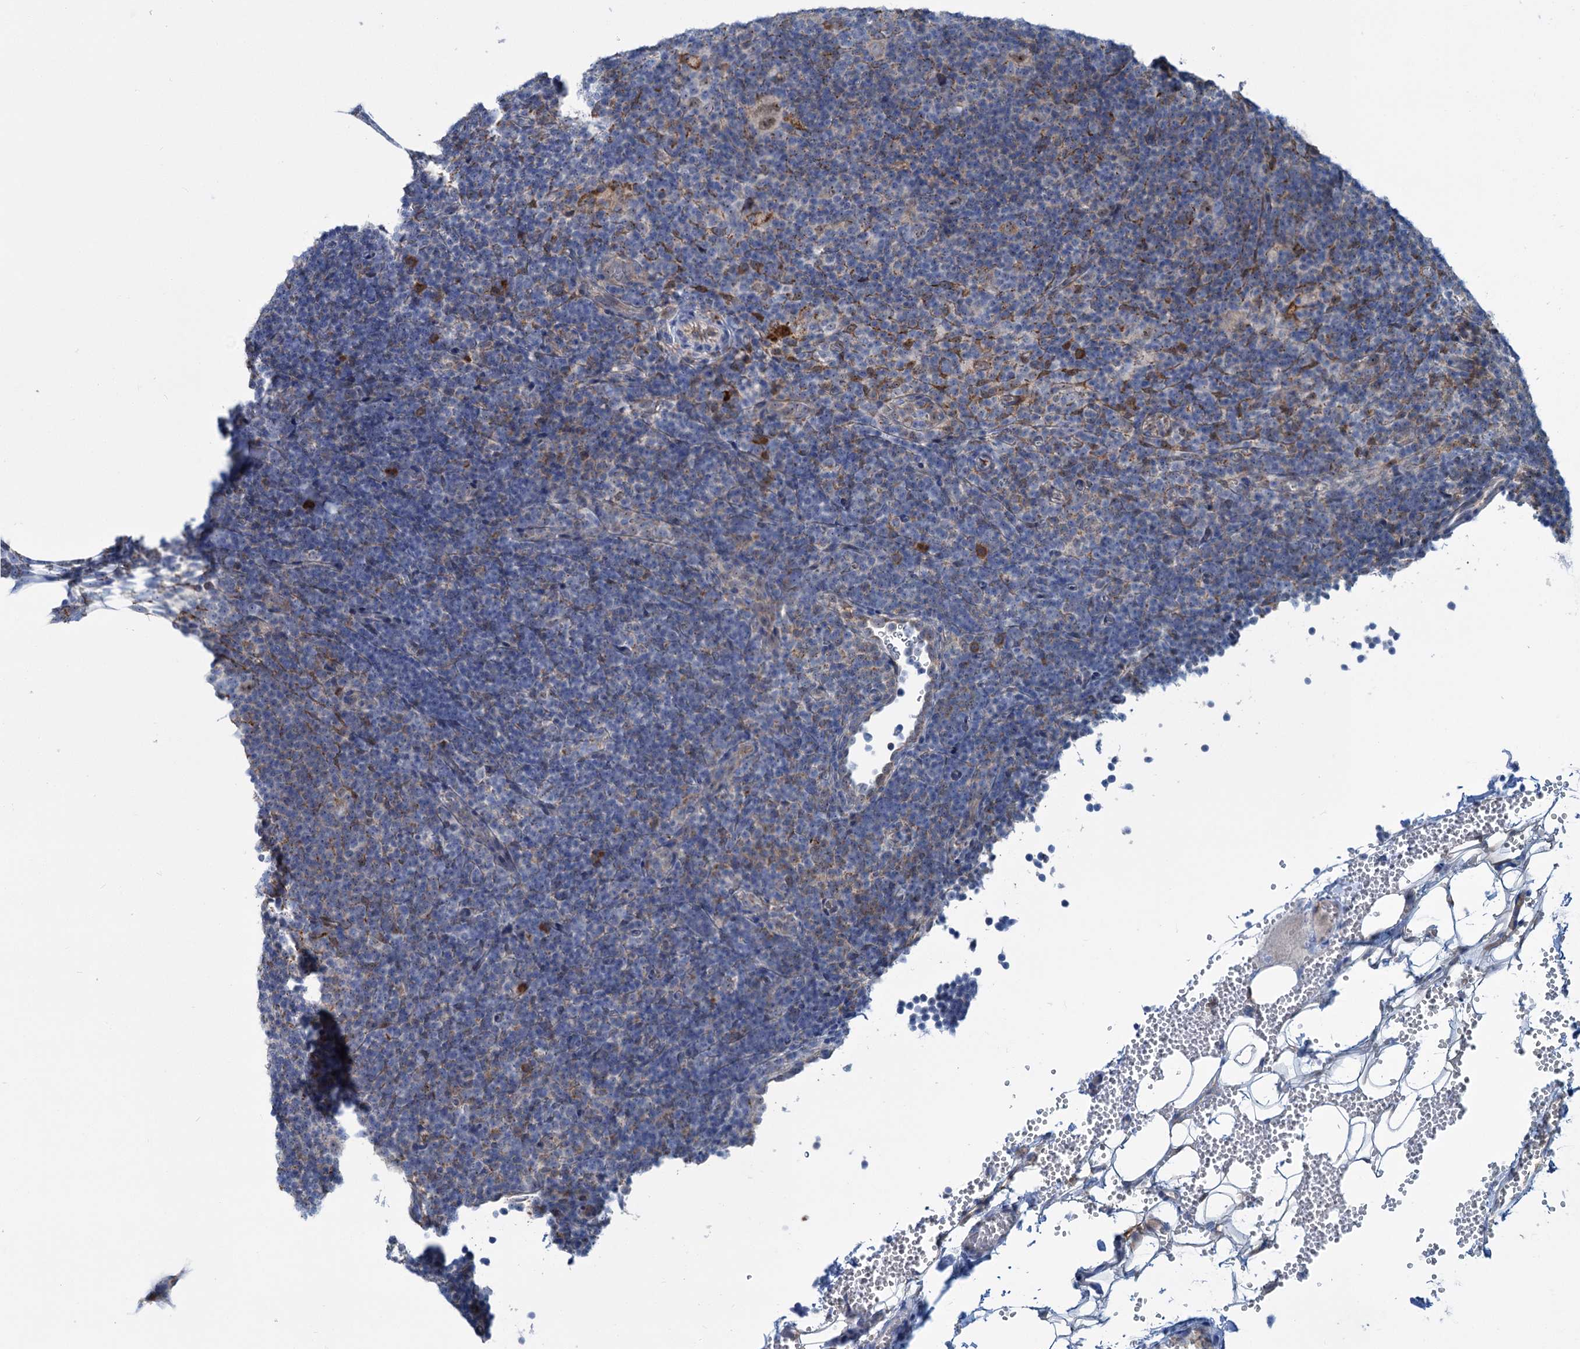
{"staining": {"intensity": "weak", "quantity": "<25%", "location": "cytoplasmic/membranous"}, "tissue": "lymphoma", "cell_type": "Tumor cells", "image_type": "cancer", "snomed": [{"axis": "morphology", "description": "Hodgkin's disease, NOS"}, {"axis": "topography", "description": "Lymph node"}], "caption": "Immunohistochemistry (IHC) of human lymphoma shows no staining in tumor cells.", "gene": "LPIN1", "patient": {"sex": "female", "age": 57}}